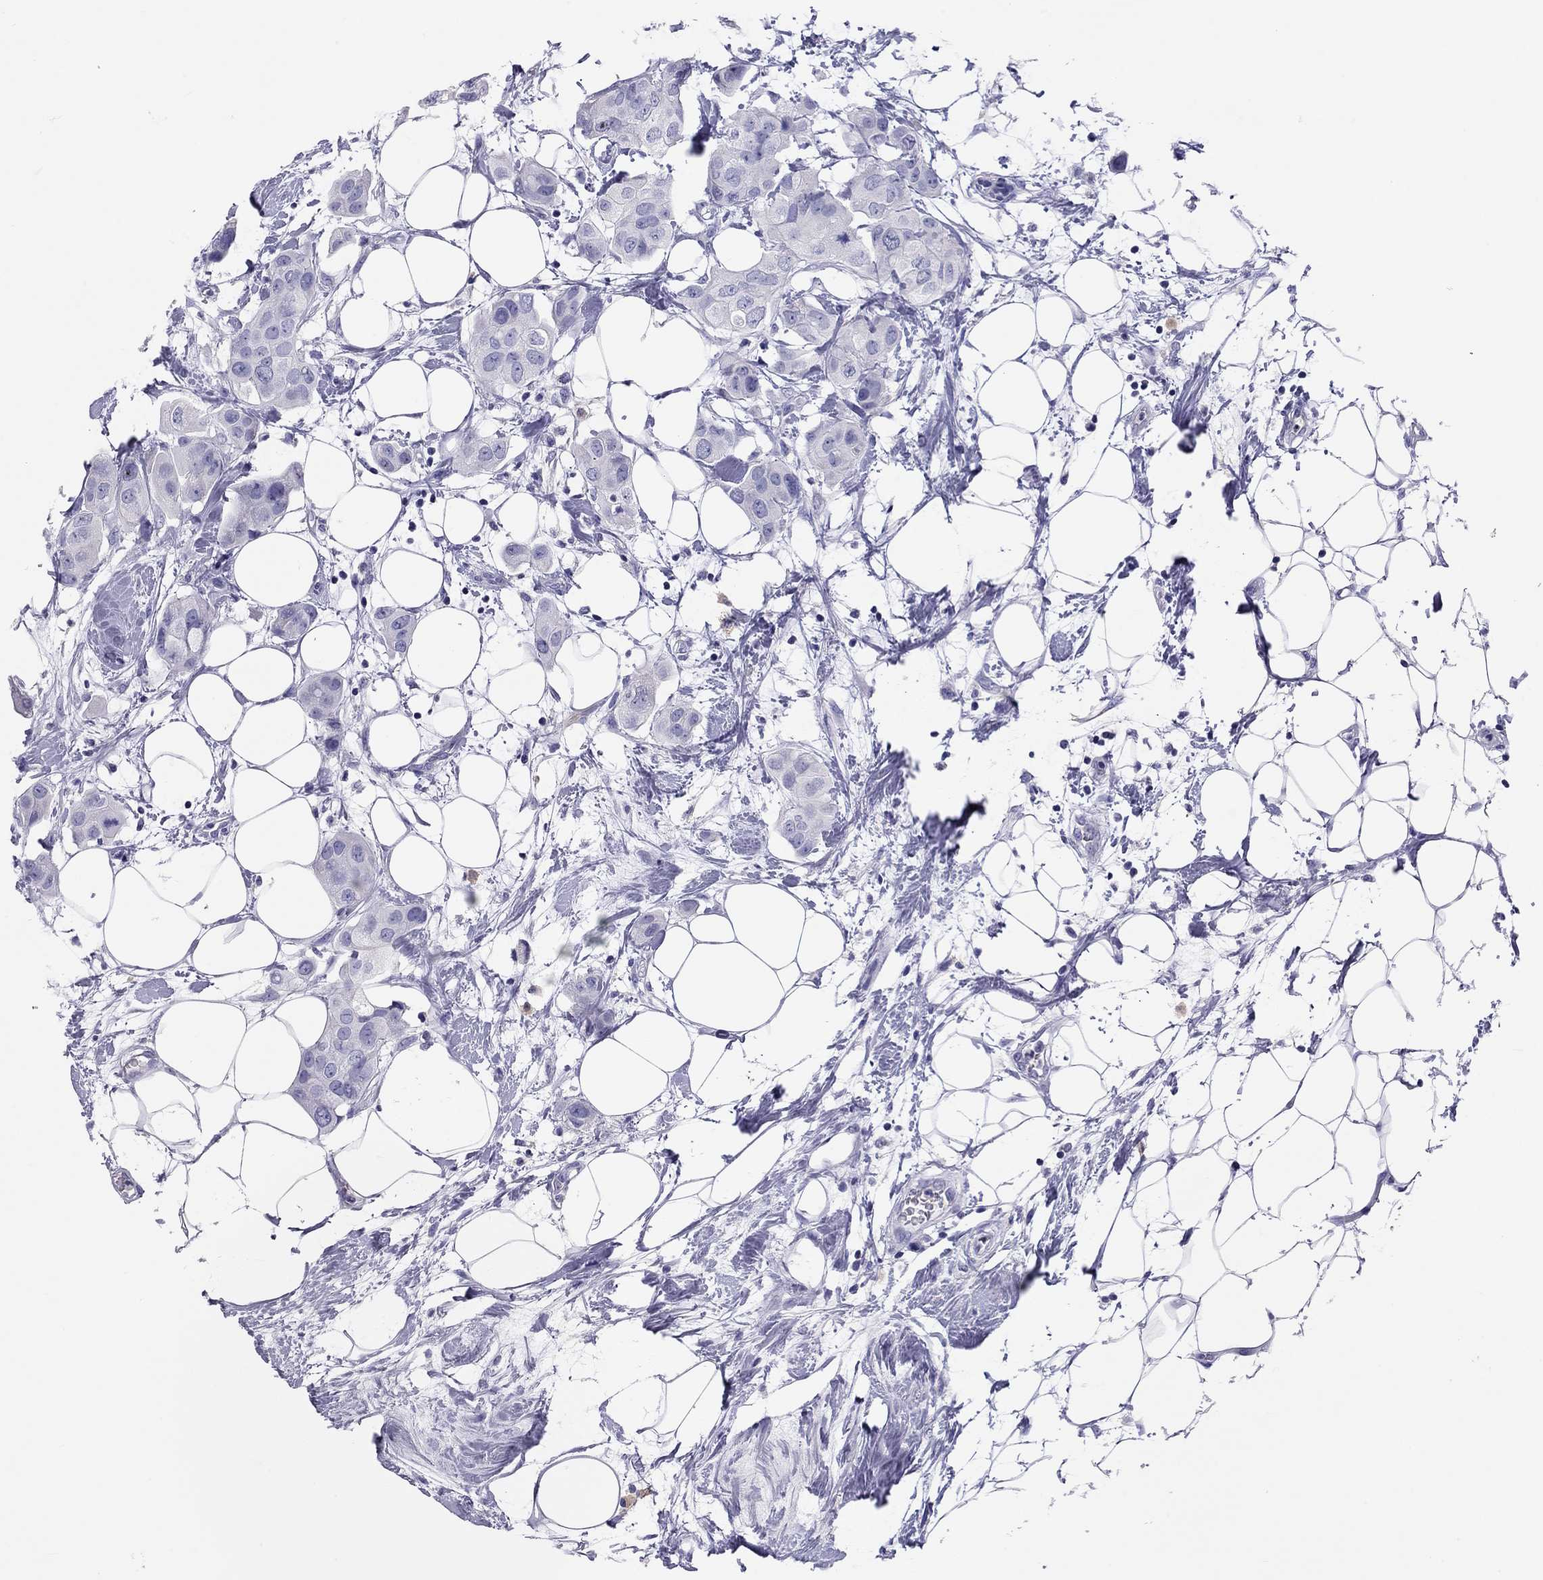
{"staining": {"intensity": "negative", "quantity": "none", "location": "none"}, "tissue": "breast cancer", "cell_type": "Tumor cells", "image_type": "cancer", "snomed": [{"axis": "morphology", "description": "Normal tissue, NOS"}, {"axis": "morphology", "description": "Duct carcinoma"}, {"axis": "topography", "description": "Breast"}], "caption": "Immunohistochemistry (IHC) photomicrograph of invasive ductal carcinoma (breast) stained for a protein (brown), which reveals no staining in tumor cells. Brightfield microscopy of immunohistochemistry (IHC) stained with DAB (brown) and hematoxylin (blue), captured at high magnification.", "gene": "CALHM1", "patient": {"sex": "female", "age": 40}}